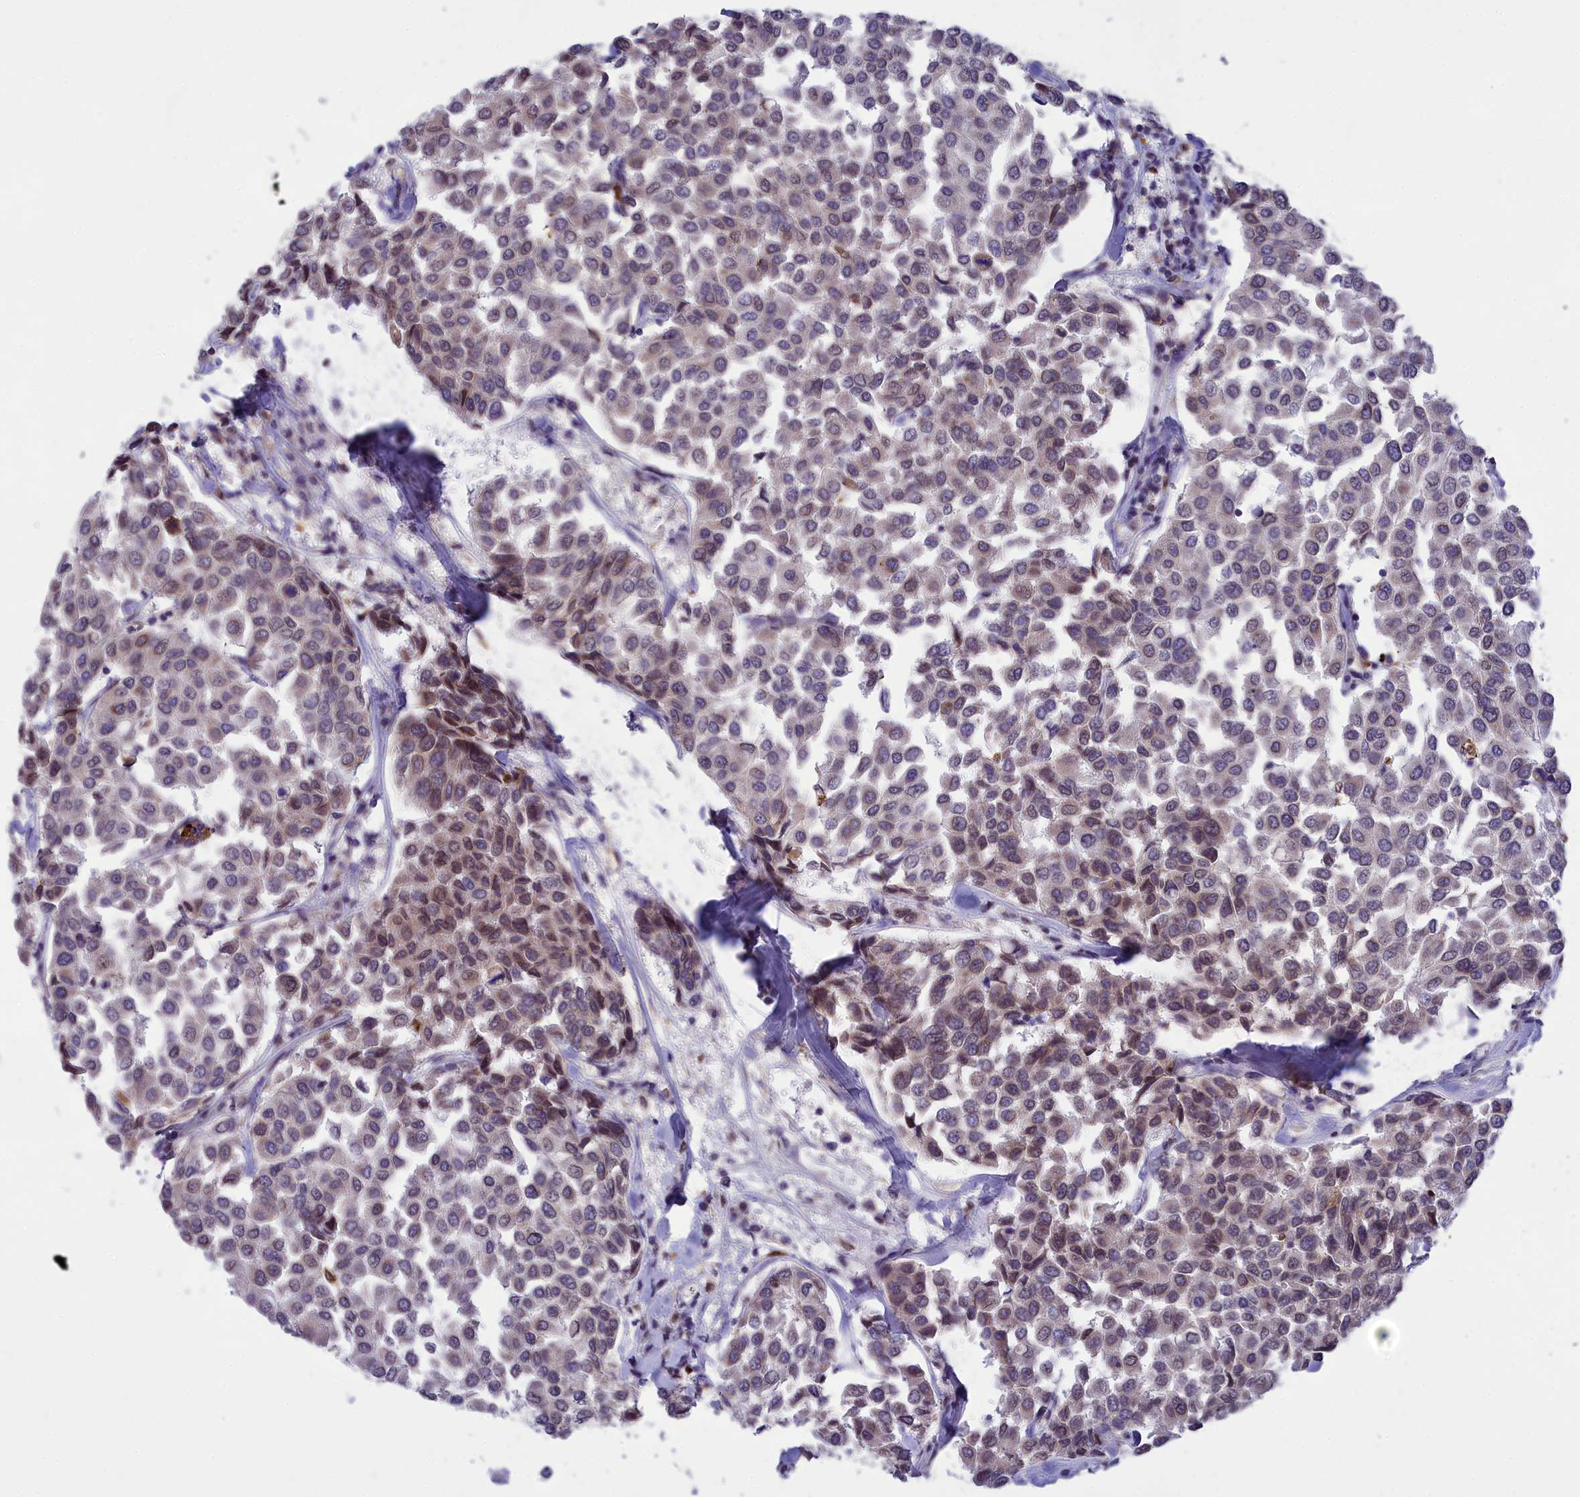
{"staining": {"intensity": "weak", "quantity": "<25%", "location": "cytoplasmic/membranous,nuclear"}, "tissue": "breast cancer", "cell_type": "Tumor cells", "image_type": "cancer", "snomed": [{"axis": "morphology", "description": "Duct carcinoma"}, {"axis": "topography", "description": "Breast"}], "caption": "DAB immunohistochemical staining of breast cancer reveals no significant staining in tumor cells.", "gene": "PKHD1L1", "patient": {"sex": "female", "age": 55}}